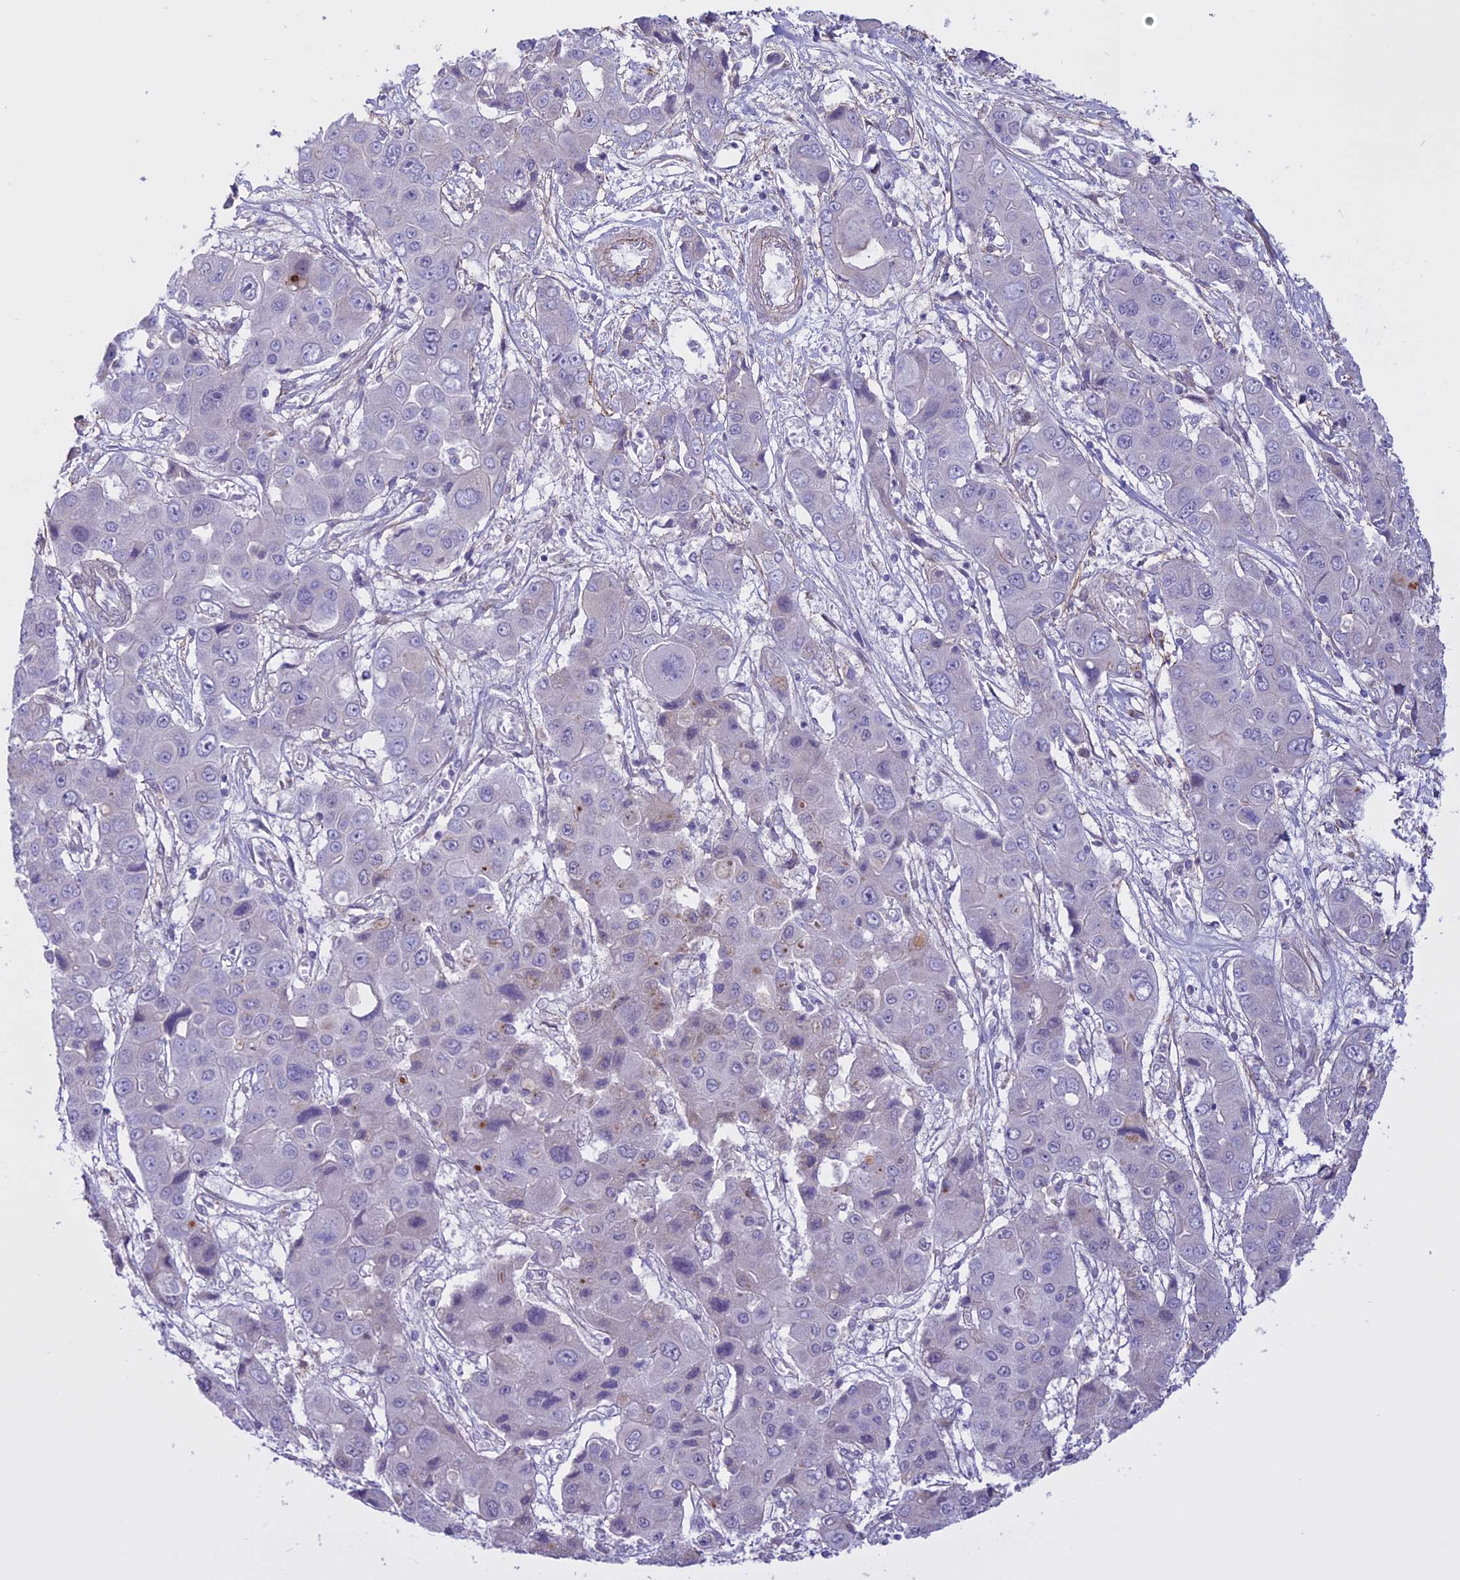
{"staining": {"intensity": "negative", "quantity": "none", "location": "none"}, "tissue": "liver cancer", "cell_type": "Tumor cells", "image_type": "cancer", "snomed": [{"axis": "morphology", "description": "Cholangiocarcinoma"}, {"axis": "topography", "description": "Liver"}], "caption": "Histopathology image shows no protein expression in tumor cells of cholangiocarcinoma (liver) tissue.", "gene": "SPHKAP", "patient": {"sex": "male", "age": 67}}